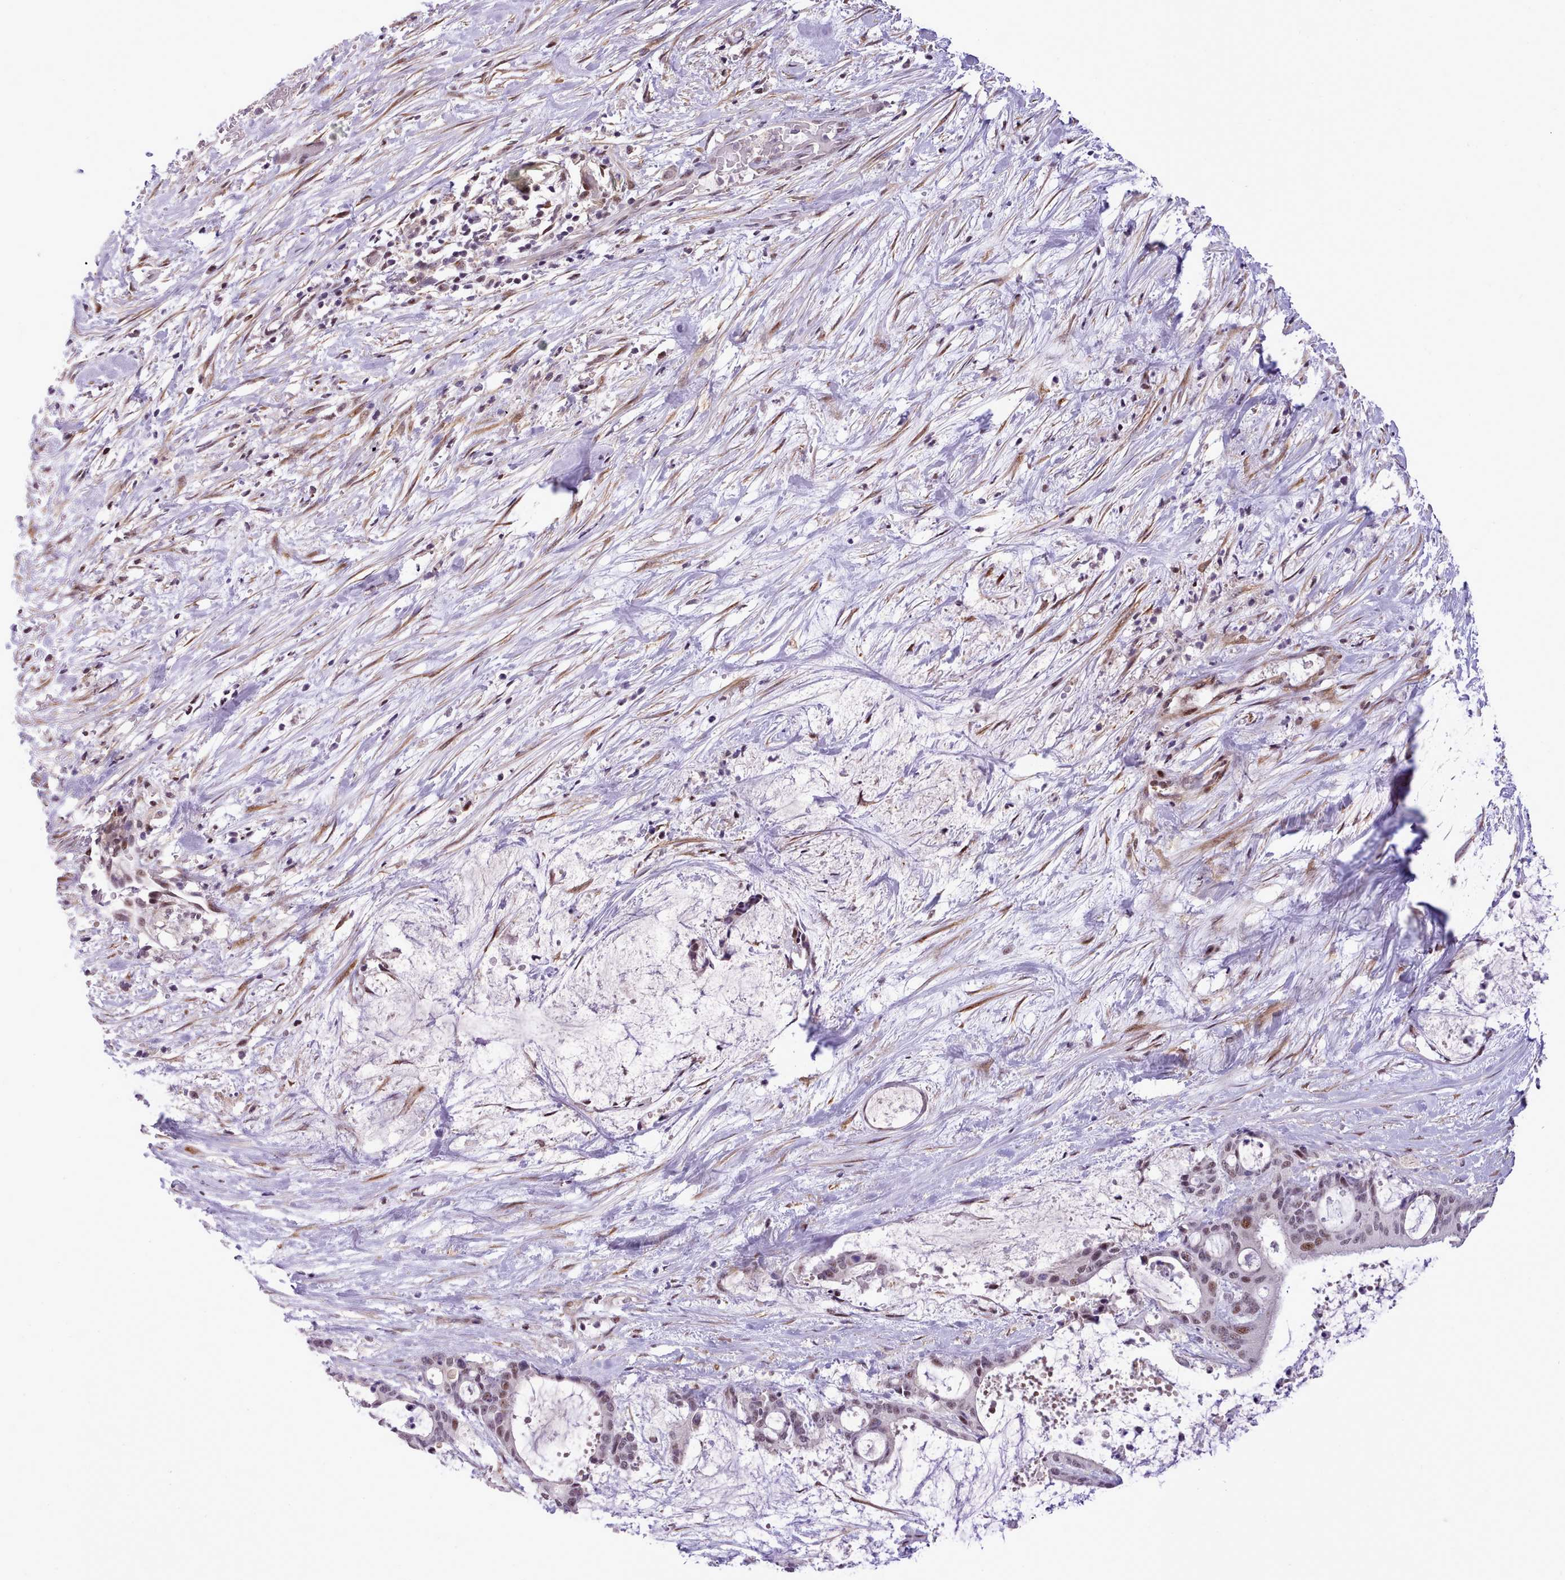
{"staining": {"intensity": "moderate", "quantity": "<25%", "location": "nuclear"}, "tissue": "liver cancer", "cell_type": "Tumor cells", "image_type": "cancer", "snomed": [{"axis": "morphology", "description": "Normal tissue, NOS"}, {"axis": "morphology", "description": "Cholangiocarcinoma"}, {"axis": "topography", "description": "Liver"}, {"axis": "topography", "description": "Peripheral nerve tissue"}], "caption": "The image exhibits immunohistochemical staining of liver cancer (cholangiocarcinoma). There is moderate nuclear expression is seen in approximately <25% of tumor cells. The staining was performed using DAB to visualize the protein expression in brown, while the nuclei were stained in blue with hematoxylin (Magnification: 20x).", "gene": "HOXB7", "patient": {"sex": "female", "age": 73}}